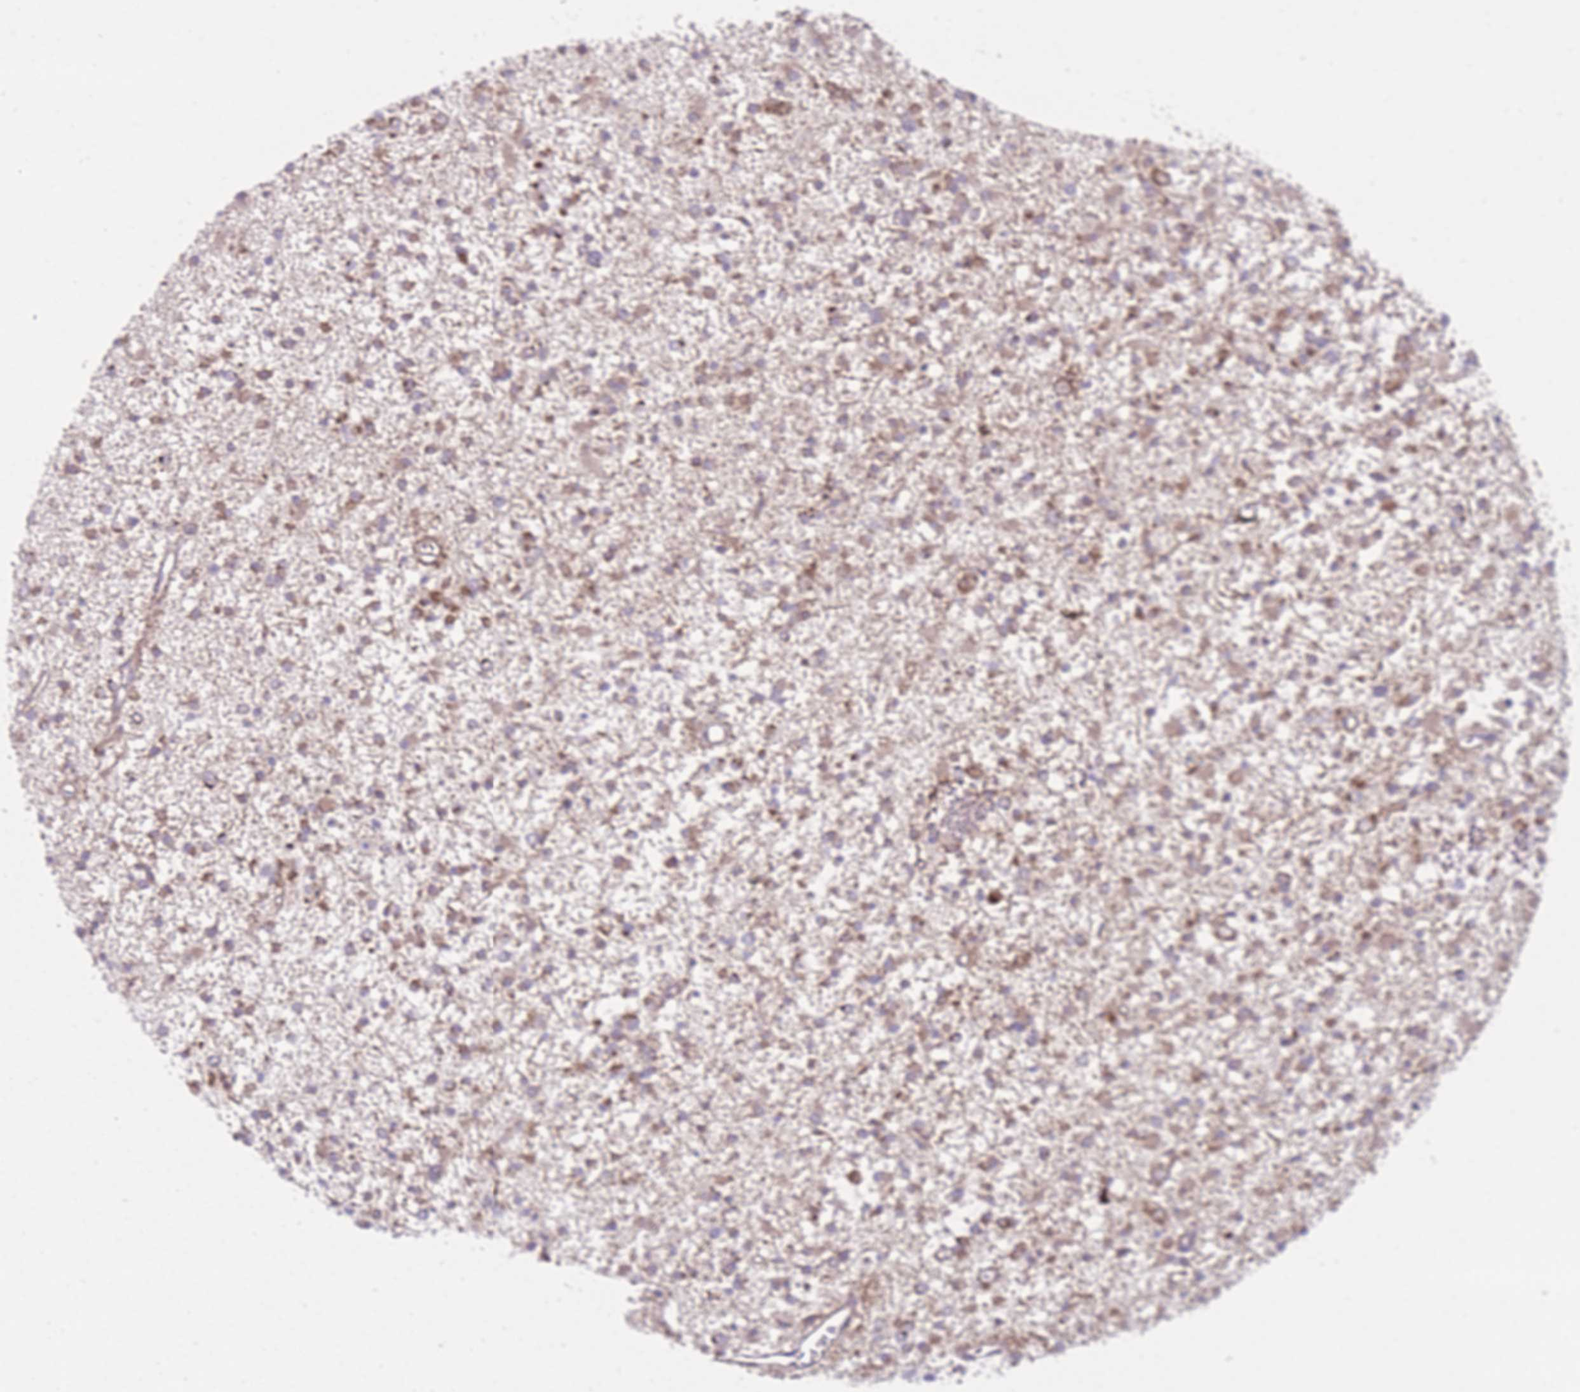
{"staining": {"intensity": "moderate", "quantity": "25%-75%", "location": "cytoplasmic/membranous"}, "tissue": "glioma", "cell_type": "Tumor cells", "image_type": "cancer", "snomed": [{"axis": "morphology", "description": "Glioma, malignant, Low grade"}, {"axis": "topography", "description": "Brain"}], "caption": "Protein staining shows moderate cytoplasmic/membranous staining in approximately 25%-75% of tumor cells in malignant glioma (low-grade).", "gene": "LIN7C", "patient": {"sex": "female", "age": 22}}